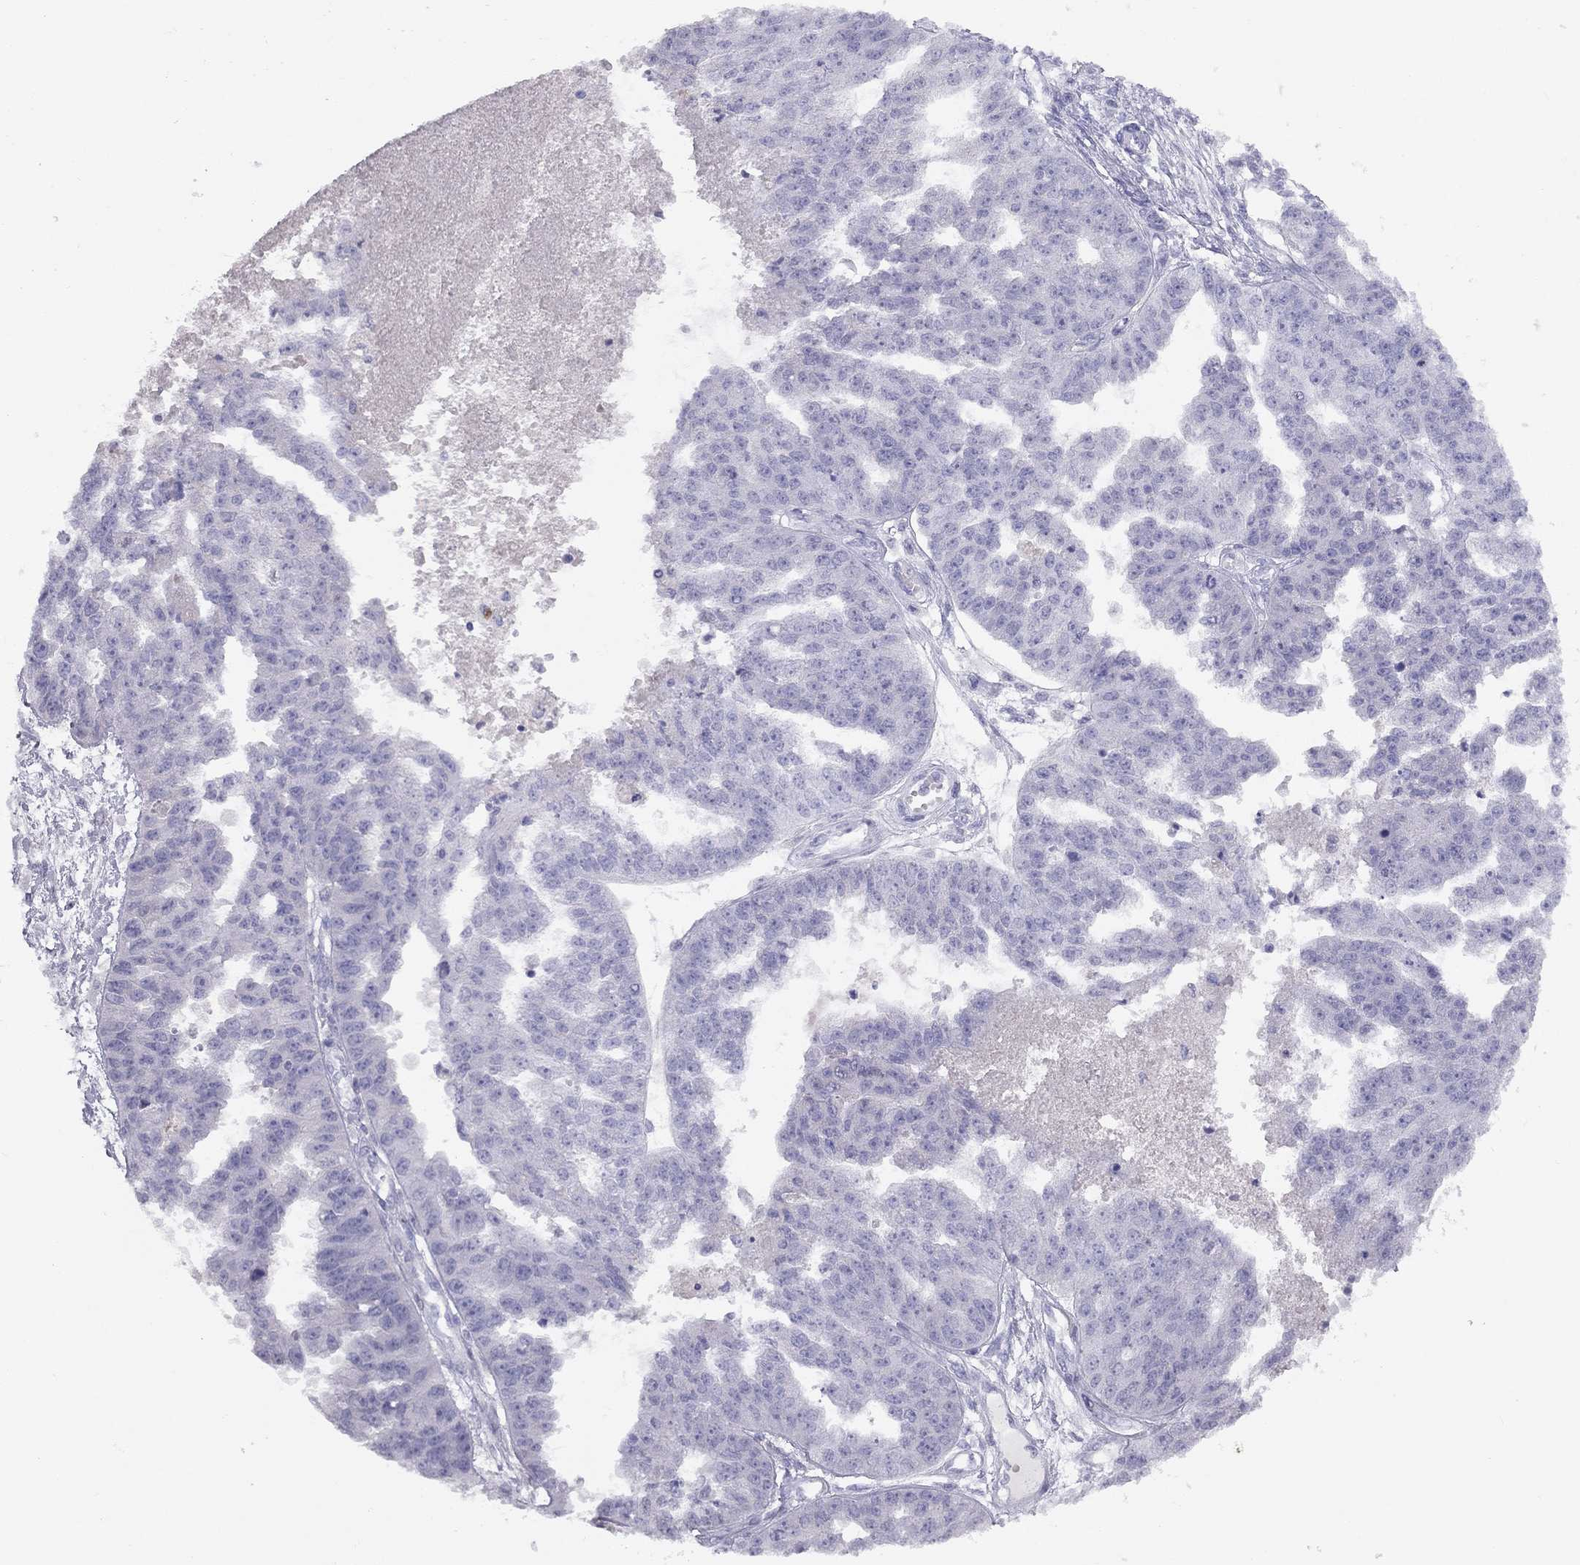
{"staining": {"intensity": "negative", "quantity": "none", "location": "none"}, "tissue": "ovarian cancer", "cell_type": "Tumor cells", "image_type": "cancer", "snomed": [{"axis": "morphology", "description": "Cystadenocarcinoma, serous, NOS"}, {"axis": "topography", "description": "Ovary"}], "caption": "A histopathology image of human ovarian cancer (serous cystadenocarcinoma) is negative for staining in tumor cells.", "gene": "KLRG1", "patient": {"sex": "female", "age": 58}}